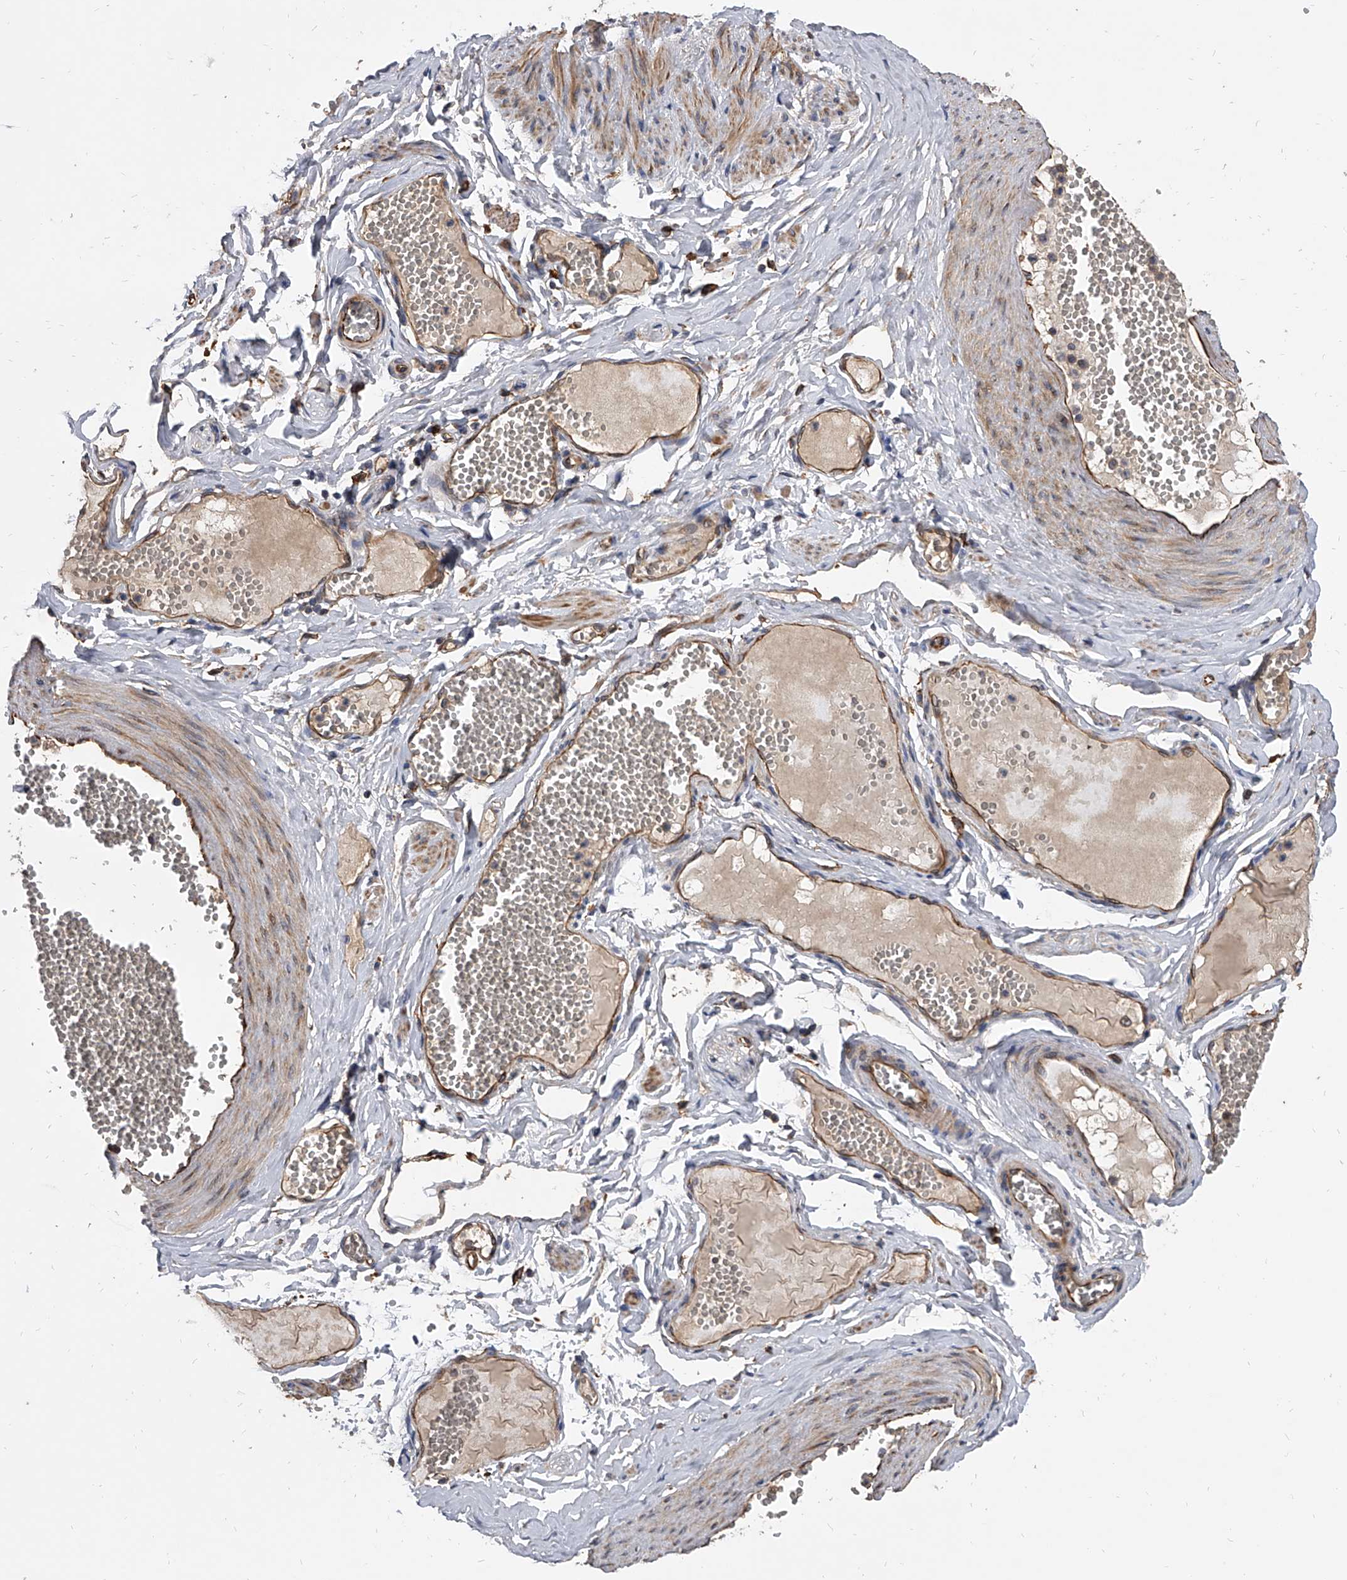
{"staining": {"intensity": "negative", "quantity": "none", "location": "none"}, "tissue": "adipose tissue", "cell_type": "Adipocytes", "image_type": "normal", "snomed": [{"axis": "morphology", "description": "Normal tissue, NOS"}, {"axis": "topography", "description": "Smooth muscle"}, {"axis": "topography", "description": "Peripheral nerve tissue"}], "caption": "Immunohistochemistry micrograph of unremarkable adipose tissue stained for a protein (brown), which shows no positivity in adipocytes.", "gene": "EXOC4", "patient": {"sex": "female", "age": 39}}